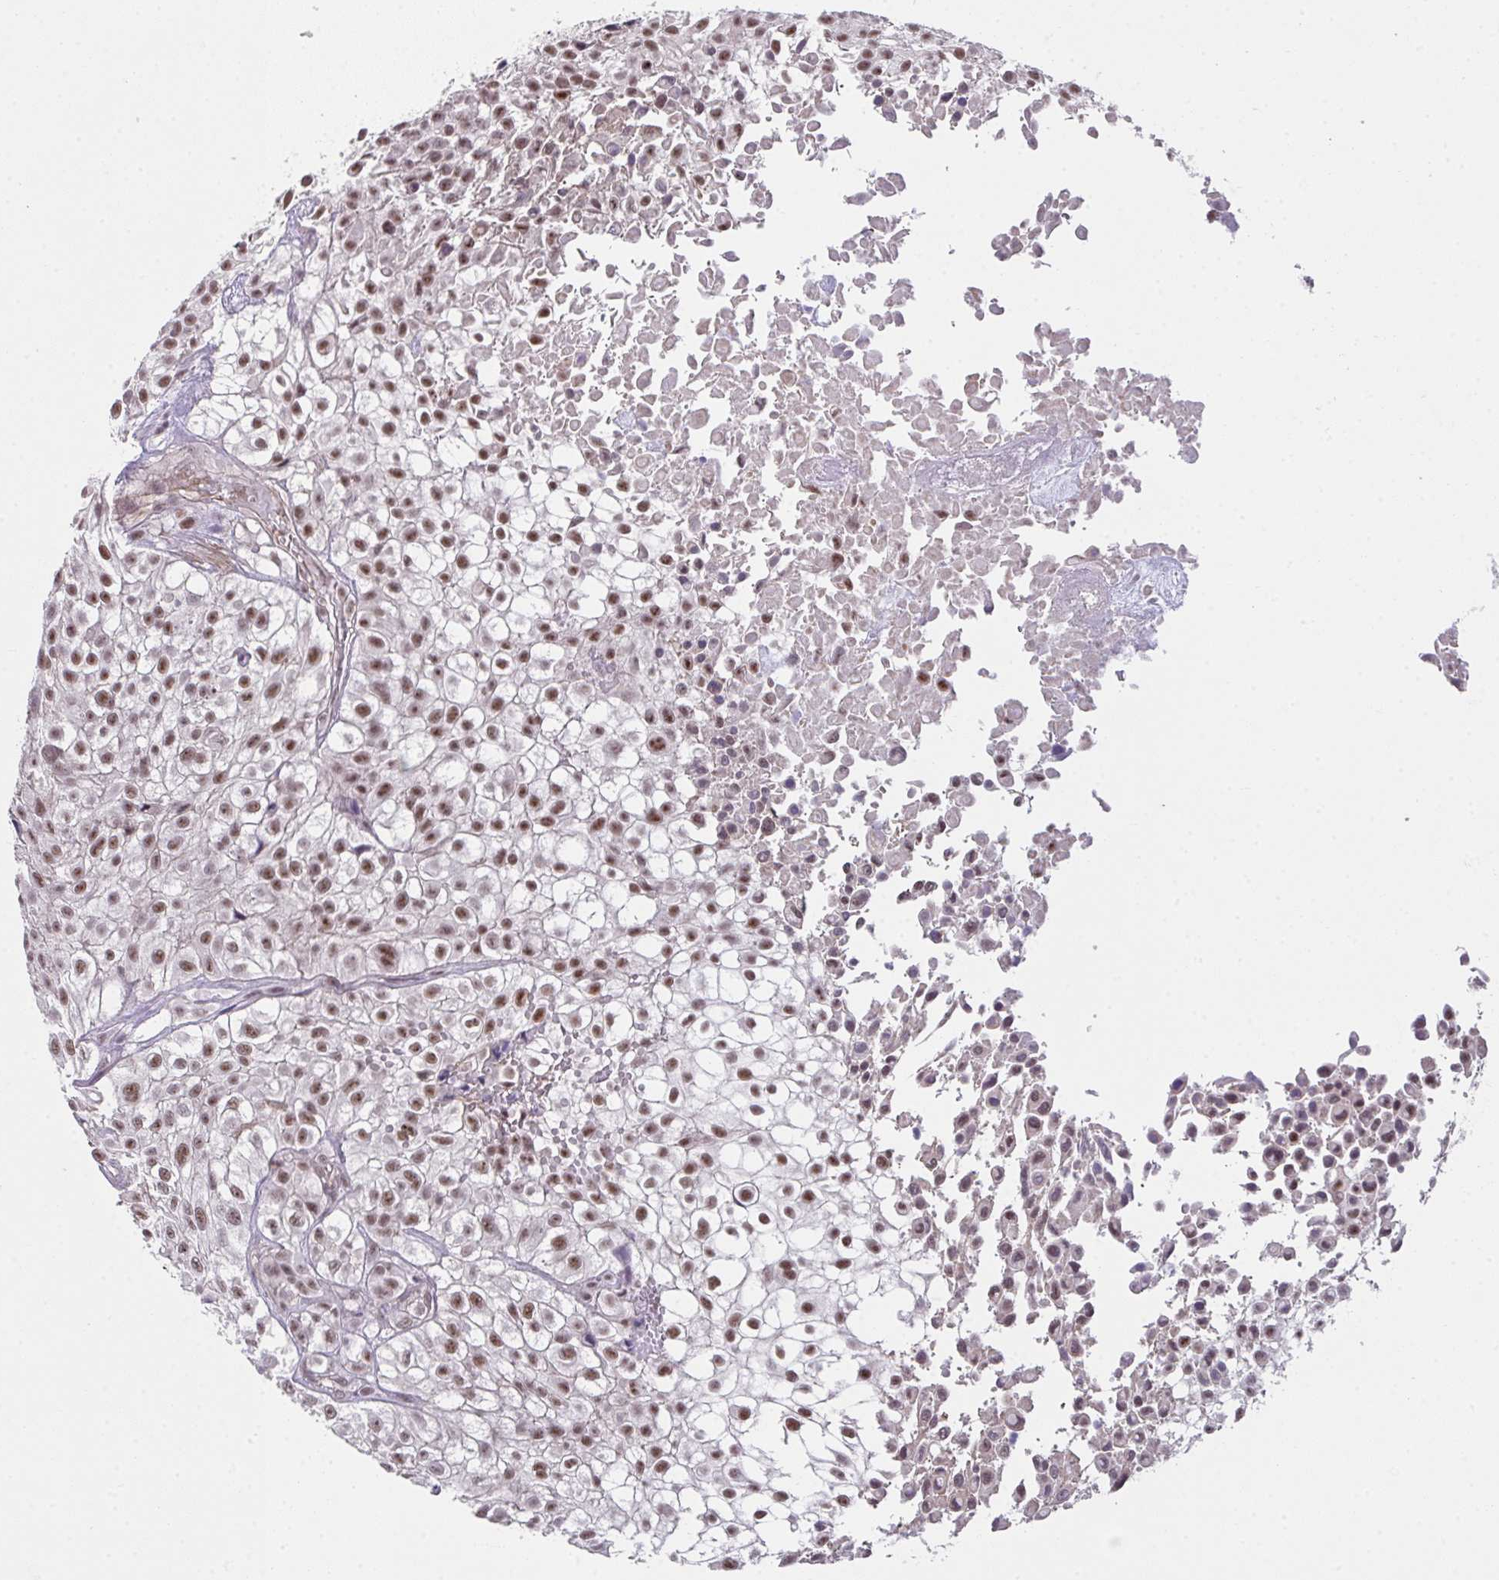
{"staining": {"intensity": "moderate", "quantity": ">75%", "location": "nuclear"}, "tissue": "urothelial cancer", "cell_type": "Tumor cells", "image_type": "cancer", "snomed": [{"axis": "morphology", "description": "Urothelial carcinoma, High grade"}, {"axis": "topography", "description": "Urinary bladder"}], "caption": "Immunohistochemistry (IHC) staining of urothelial carcinoma (high-grade), which exhibits medium levels of moderate nuclear expression in approximately >75% of tumor cells indicating moderate nuclear protein positivity. The staining was performed using DAB (brown) for protein detection and nuclei were counterstained in hematoxylin (blue).", "gene": "RBBP6", "patient": {"sex": "male", "age": 56}}